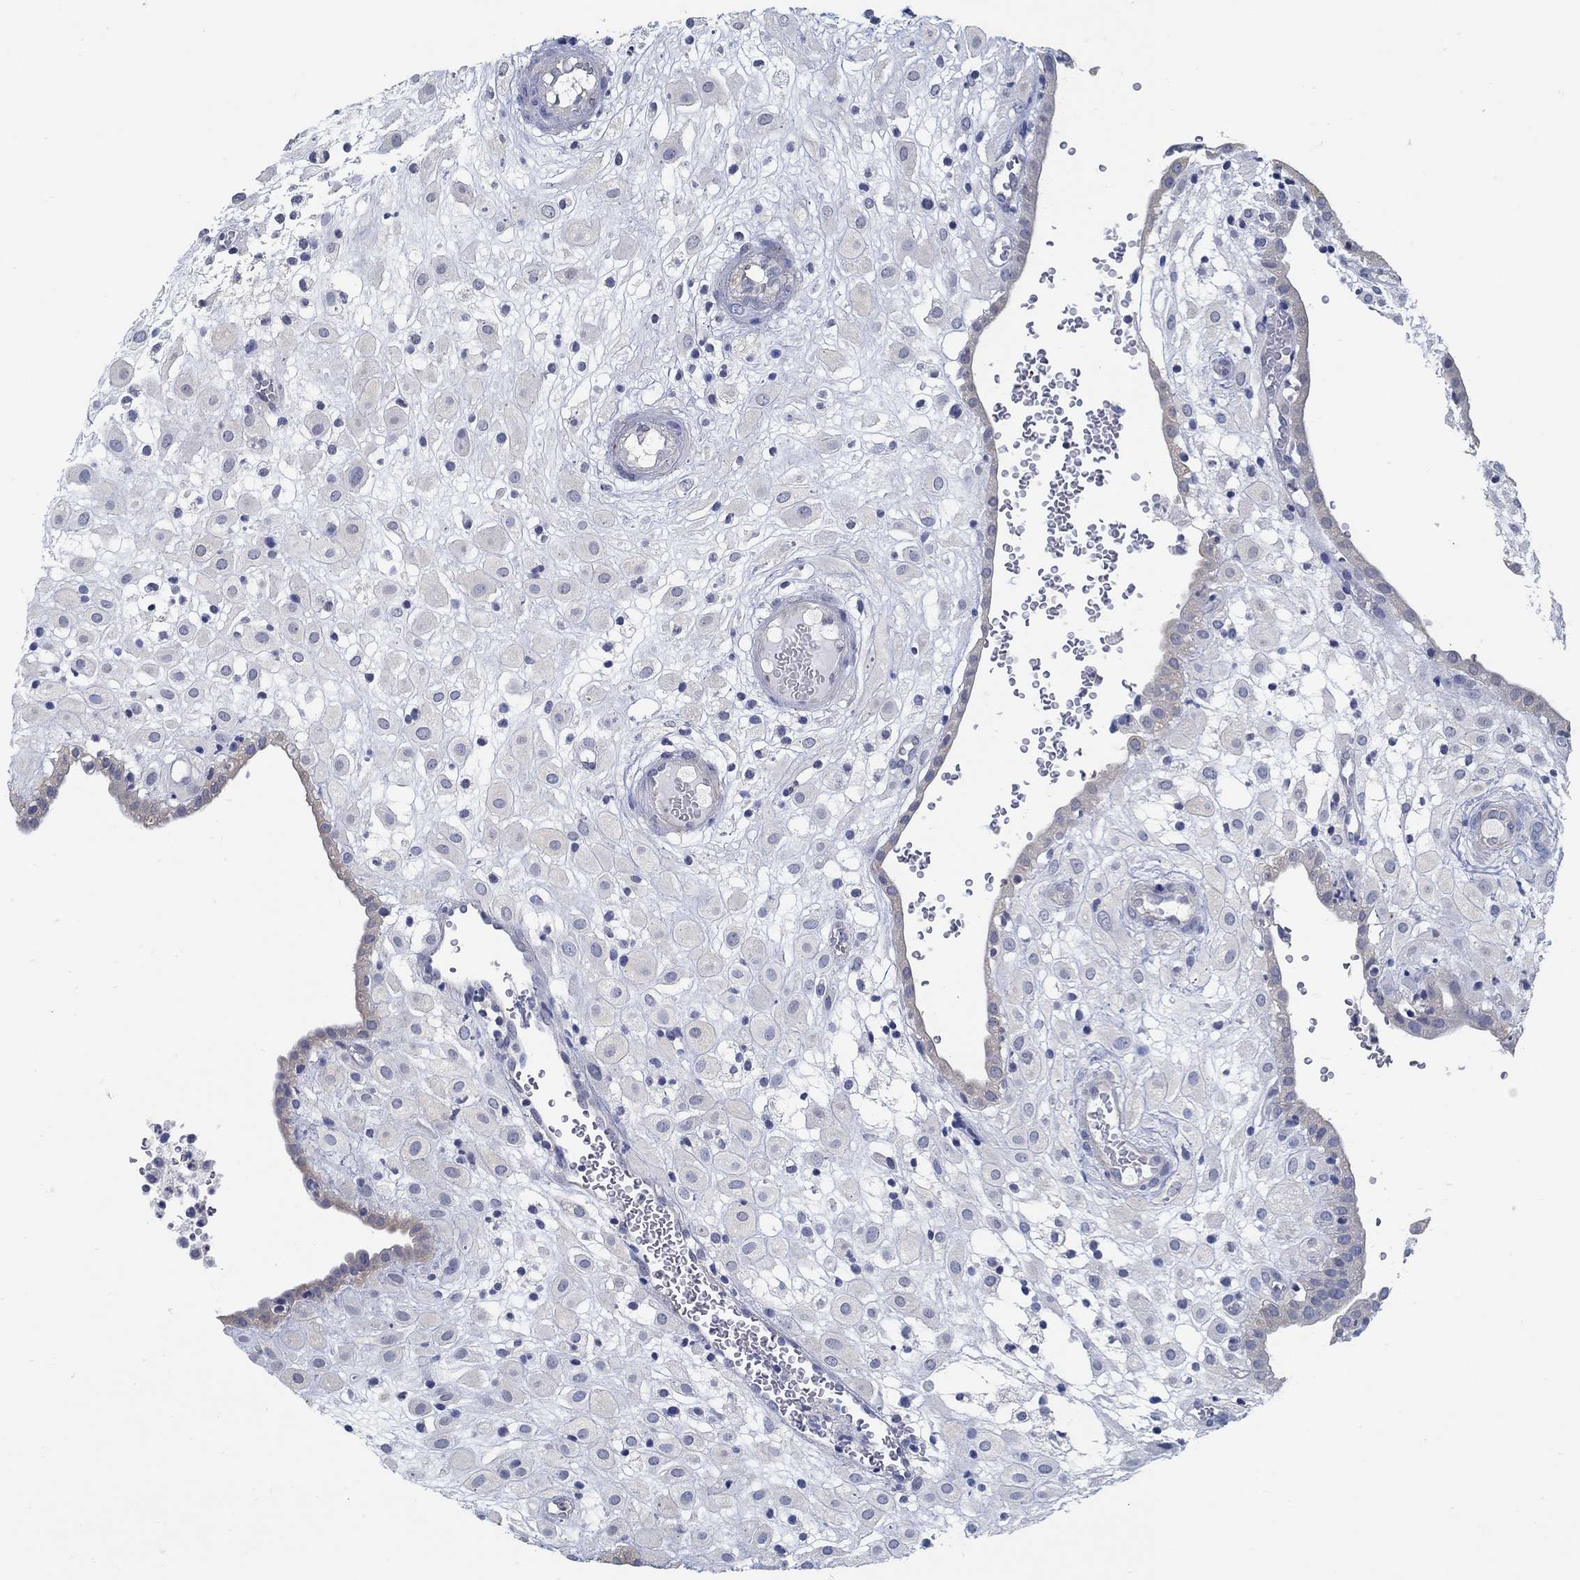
{"staining": {"intensity": "negative", "quantity": "none", "location": "none"}, "tissue": "placenta", "cell_type": "Decidual cells", "image_type": "normal", "snomed": [{"axis": "morphology", "description": "Normal tissue, NOS"}, {"axis": "topography", "description": "Placenta"}], "caption": "Immunohistochemistry (IHC) histopathology image of normal placenta: human placenta stained with DAB (3,3'-diaminobenzidine) exhibits no significant protein expression in decidual cells.", "gene": "PCDH11X", "patient": {"sex": "female", "age": 24}}